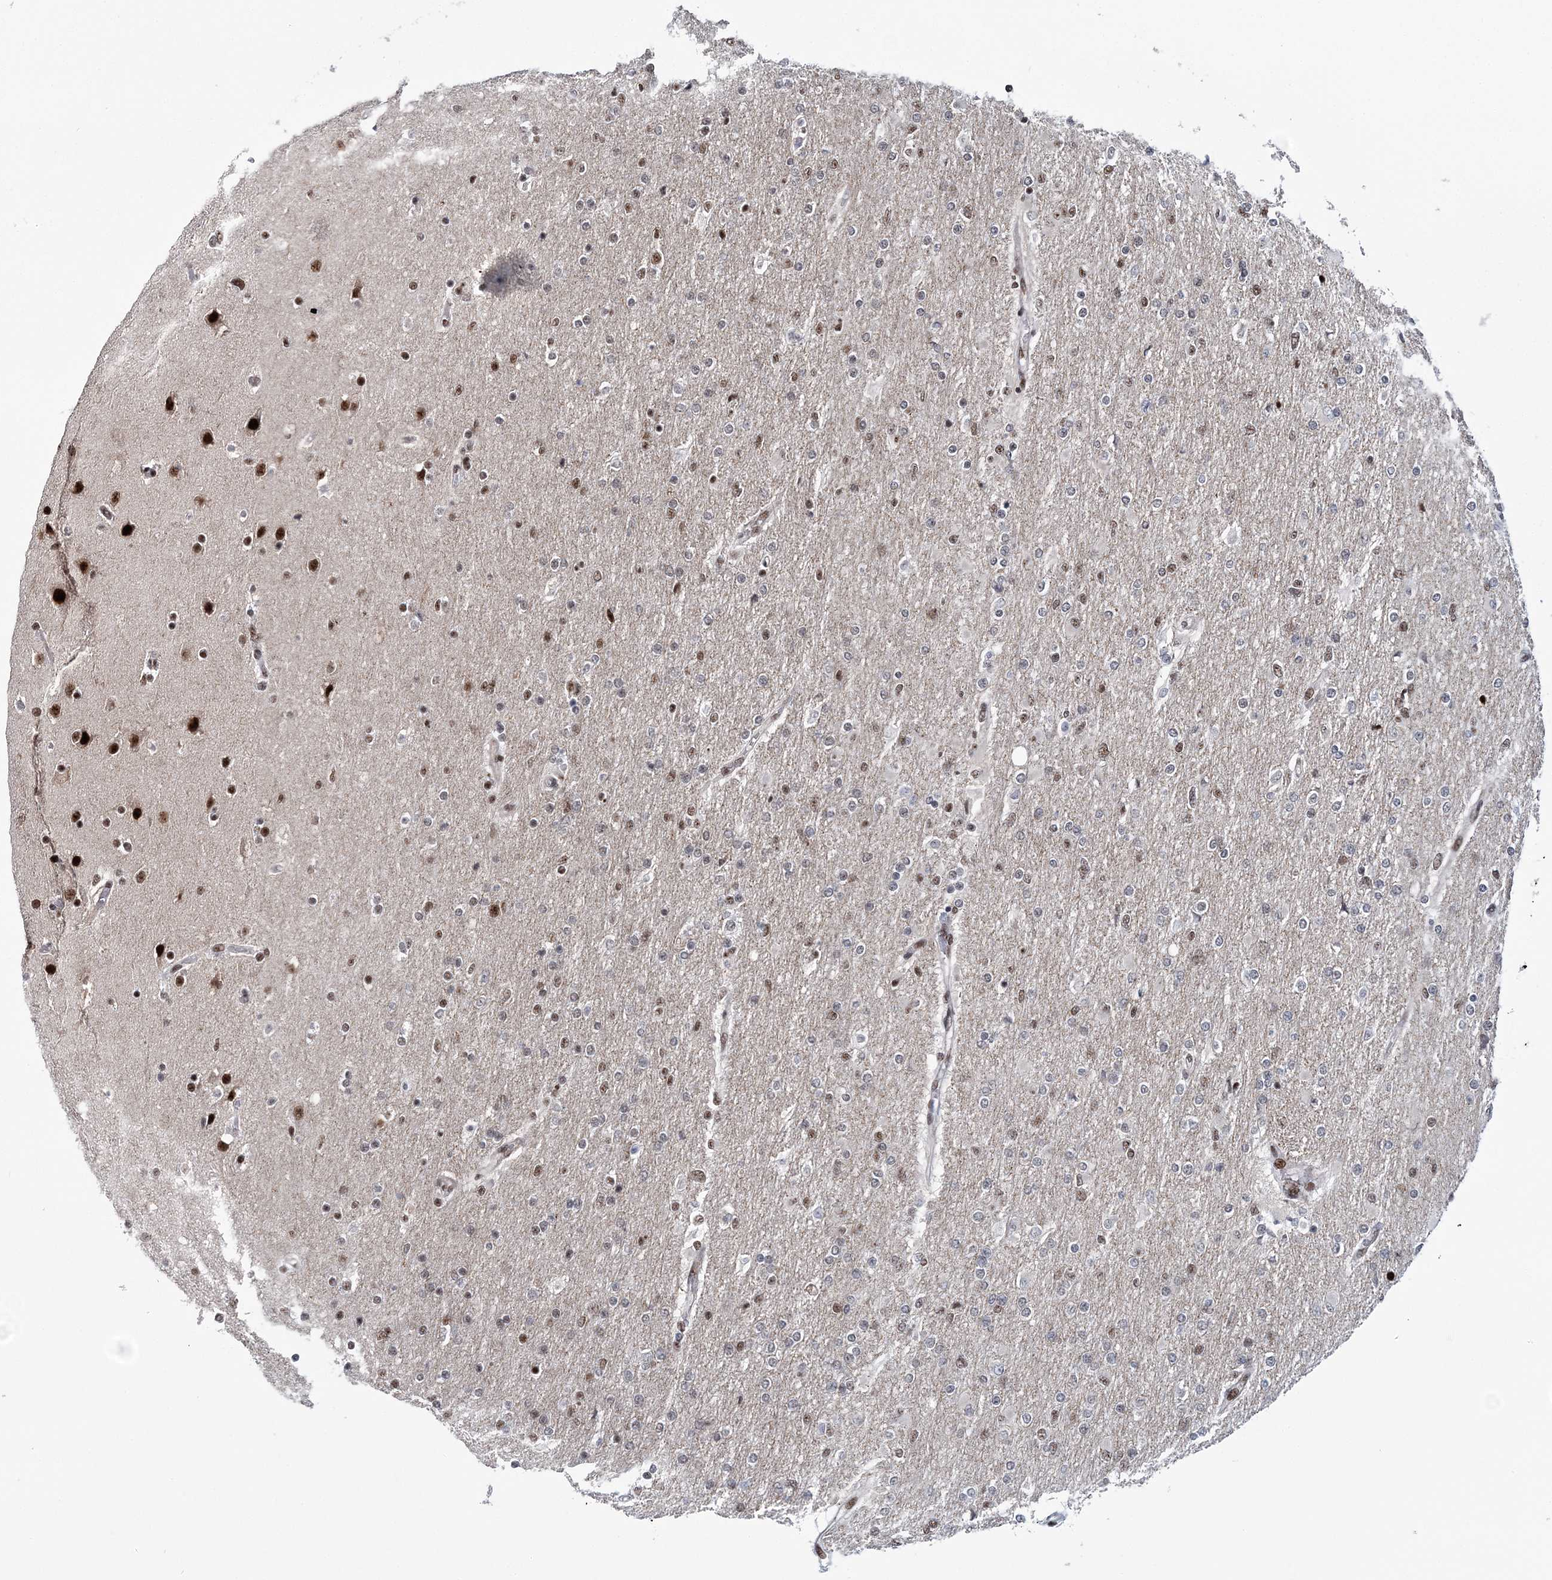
{"staining": {"intensity": "moderate", "quantity": ">75%", "location": "nuclear"}, "tissue": "glioma", "cell_type": "Tumor cells", "image_type": "cancer", "snomed": [{"axis": "morphology", "description": "Glioma, malignant, High grade"}, {"axis": "topography", "description": "Cerebral cortex"}], "caption": "Immunohistochemistry of glioma demonstrates medium levels of moderate nuclear staining in approximately >75% of tumor cells. (IHC, brightfield microscopy, high magnification).", "gene": "TATDN2", "patient": {"sex": "female", "age": 36}}